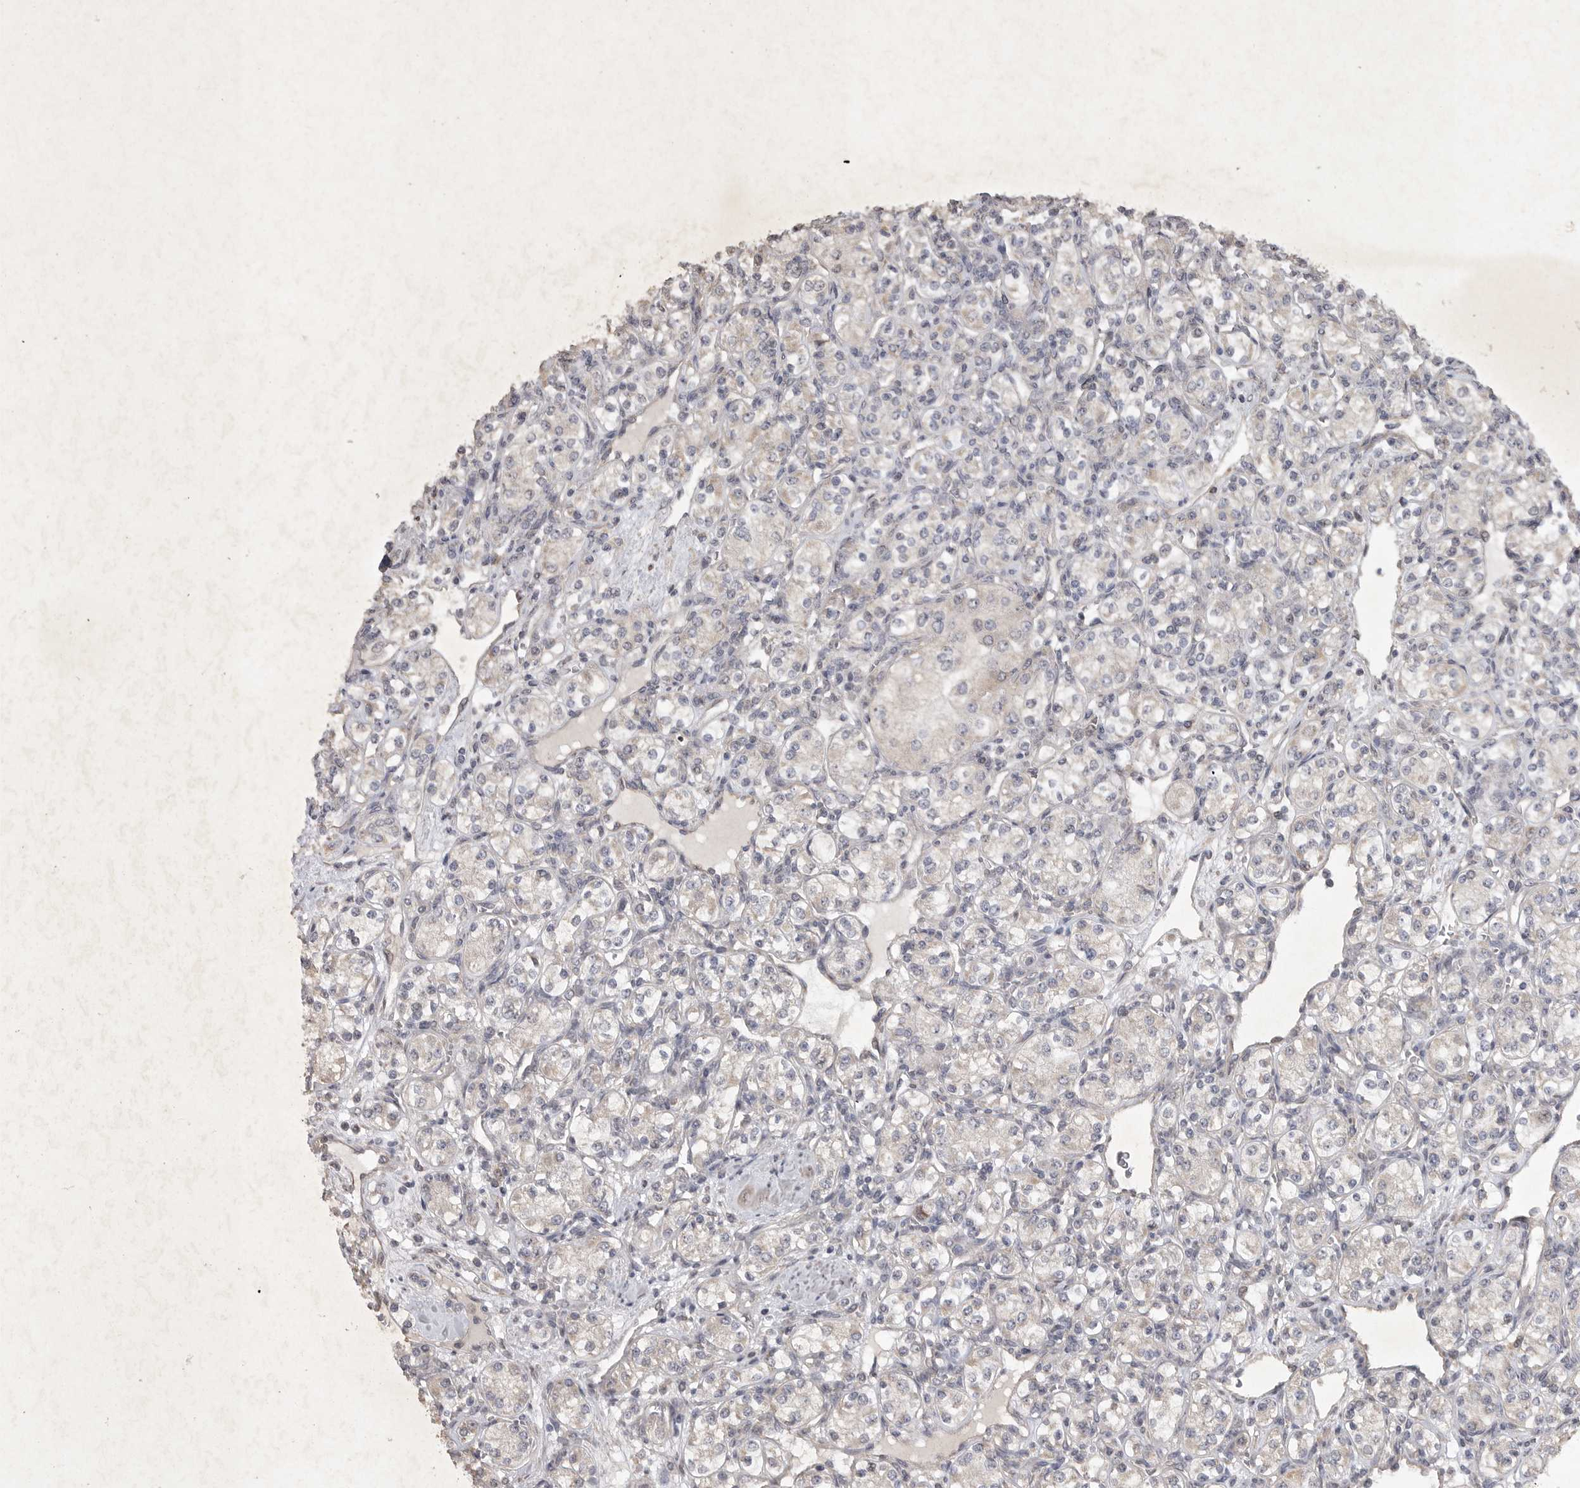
{"staining": {"intensity": "negative", "quantity": "none", "location": "none"}, "tissue": "renal cancer", "cell_type": "Tumor cells", "image_type": "cancer", "snomed": [{"axis": "morphology", "description": "Adenocarcinoma, NOS"}, {"axis": "topography", "description": "Kidney"}], "caption": "High magnification brightfield microscopy of renal cancer stained with DAB (brown) and counterstained with hematoxylin (blue): tumor cells show no significant staining. Brightfield microscopy of IHC stained with DAB (3,3'-diaminobenzidine) (brown) and hematoxylin (blue), captured at high magnification.", "gene": "EDEM3", "patient": {"sex": "male", "age": 77}}